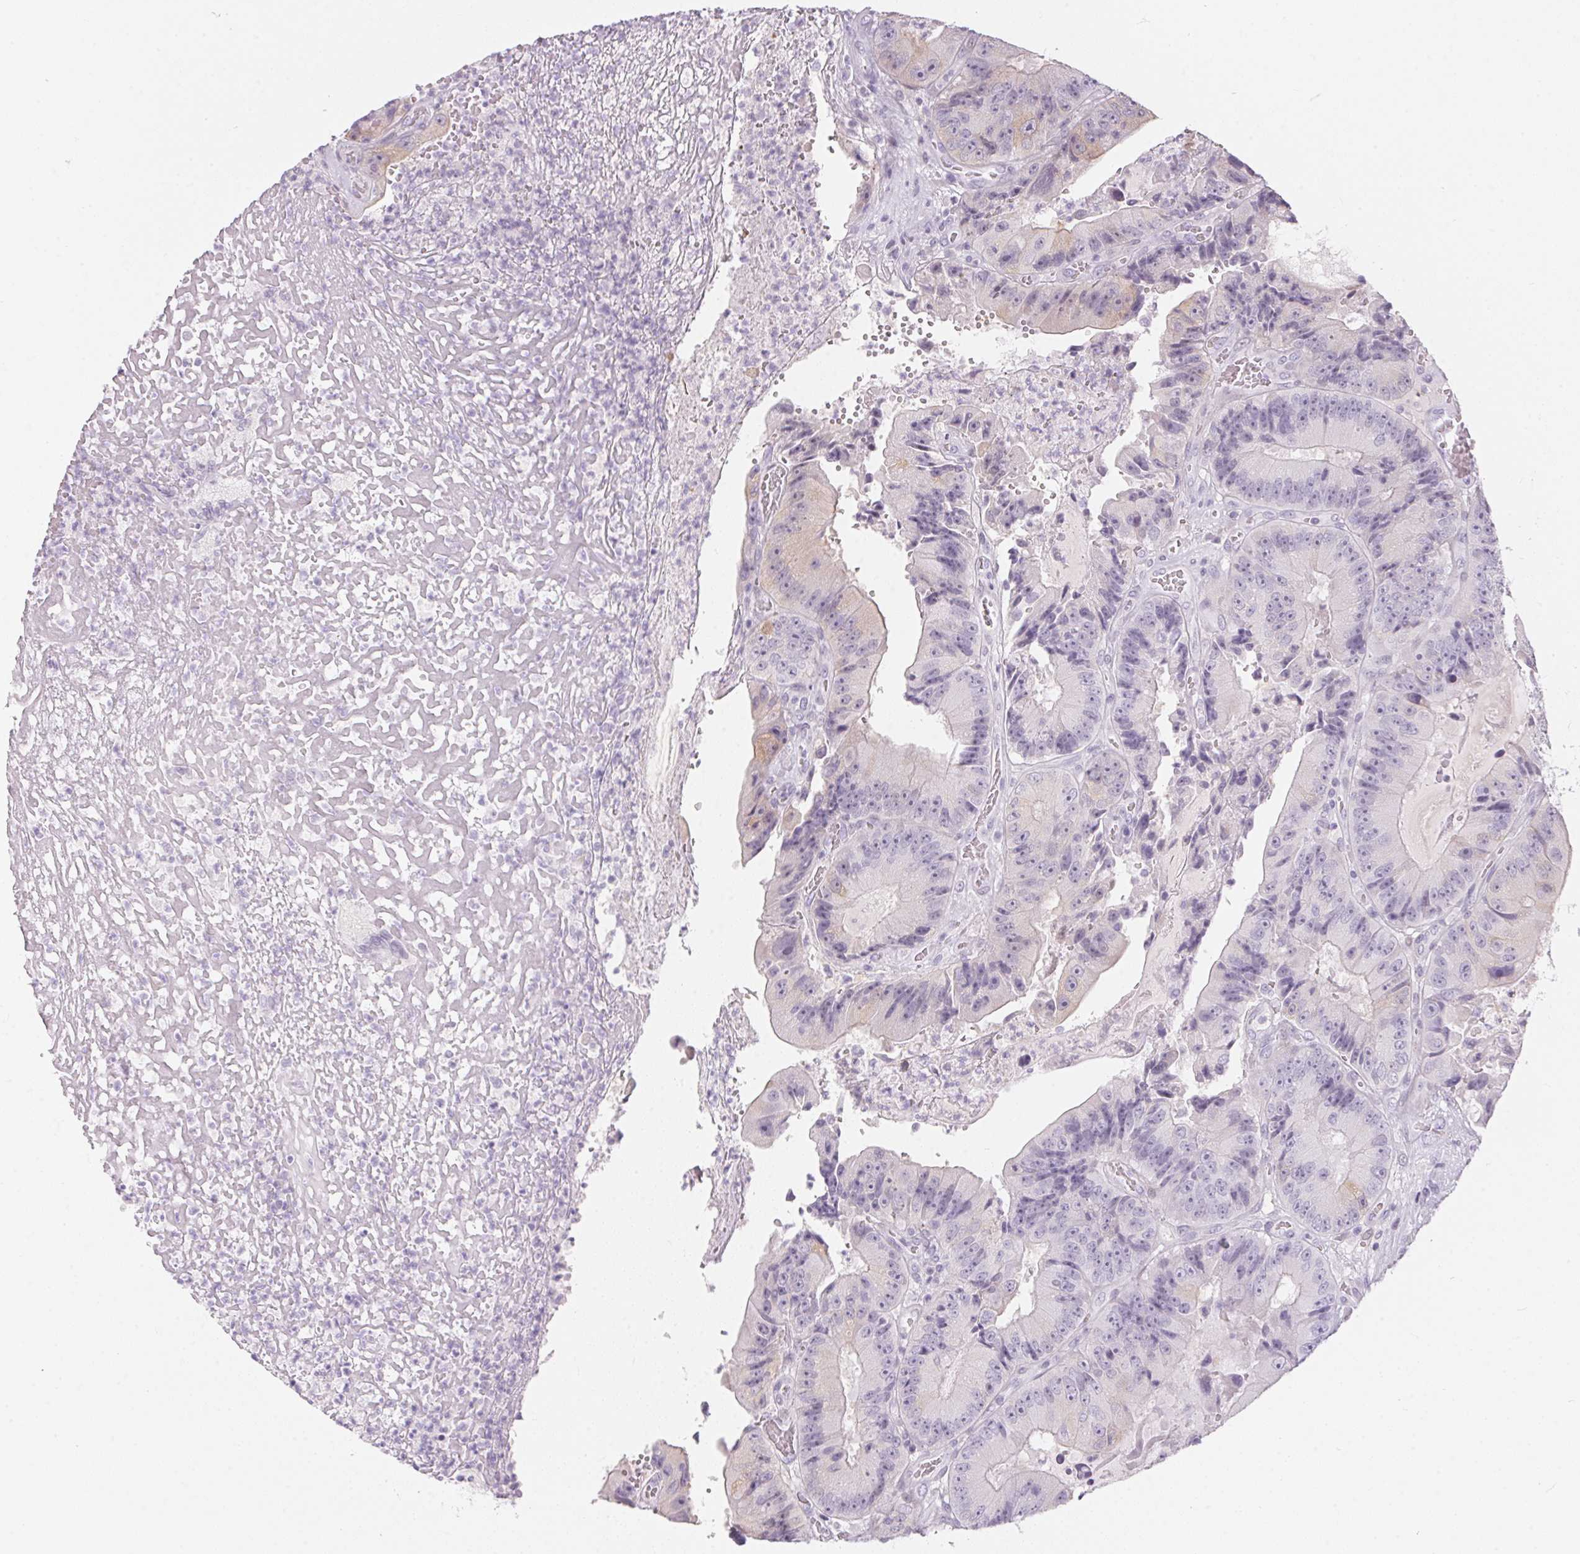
{"staining": {"intensity": "weak", "quantity": "<25%", "location": "cytoplasmic/membranous"}, "tissue": "colorectal cancer", "cell_type": "Tumor cells", "image_type": "cancer", "snomed": [{"axis": "morphology", "description": "Adenocarcinoma, NOS"}, {"axis": "topography", "description": "Colon"}], "caption": "Immunohistochemical staining of human colorectal cancer exhibits no significant expression in tumor cells.", "gene": "CADPS", "patient": {"sex": "female", "age": 86}}